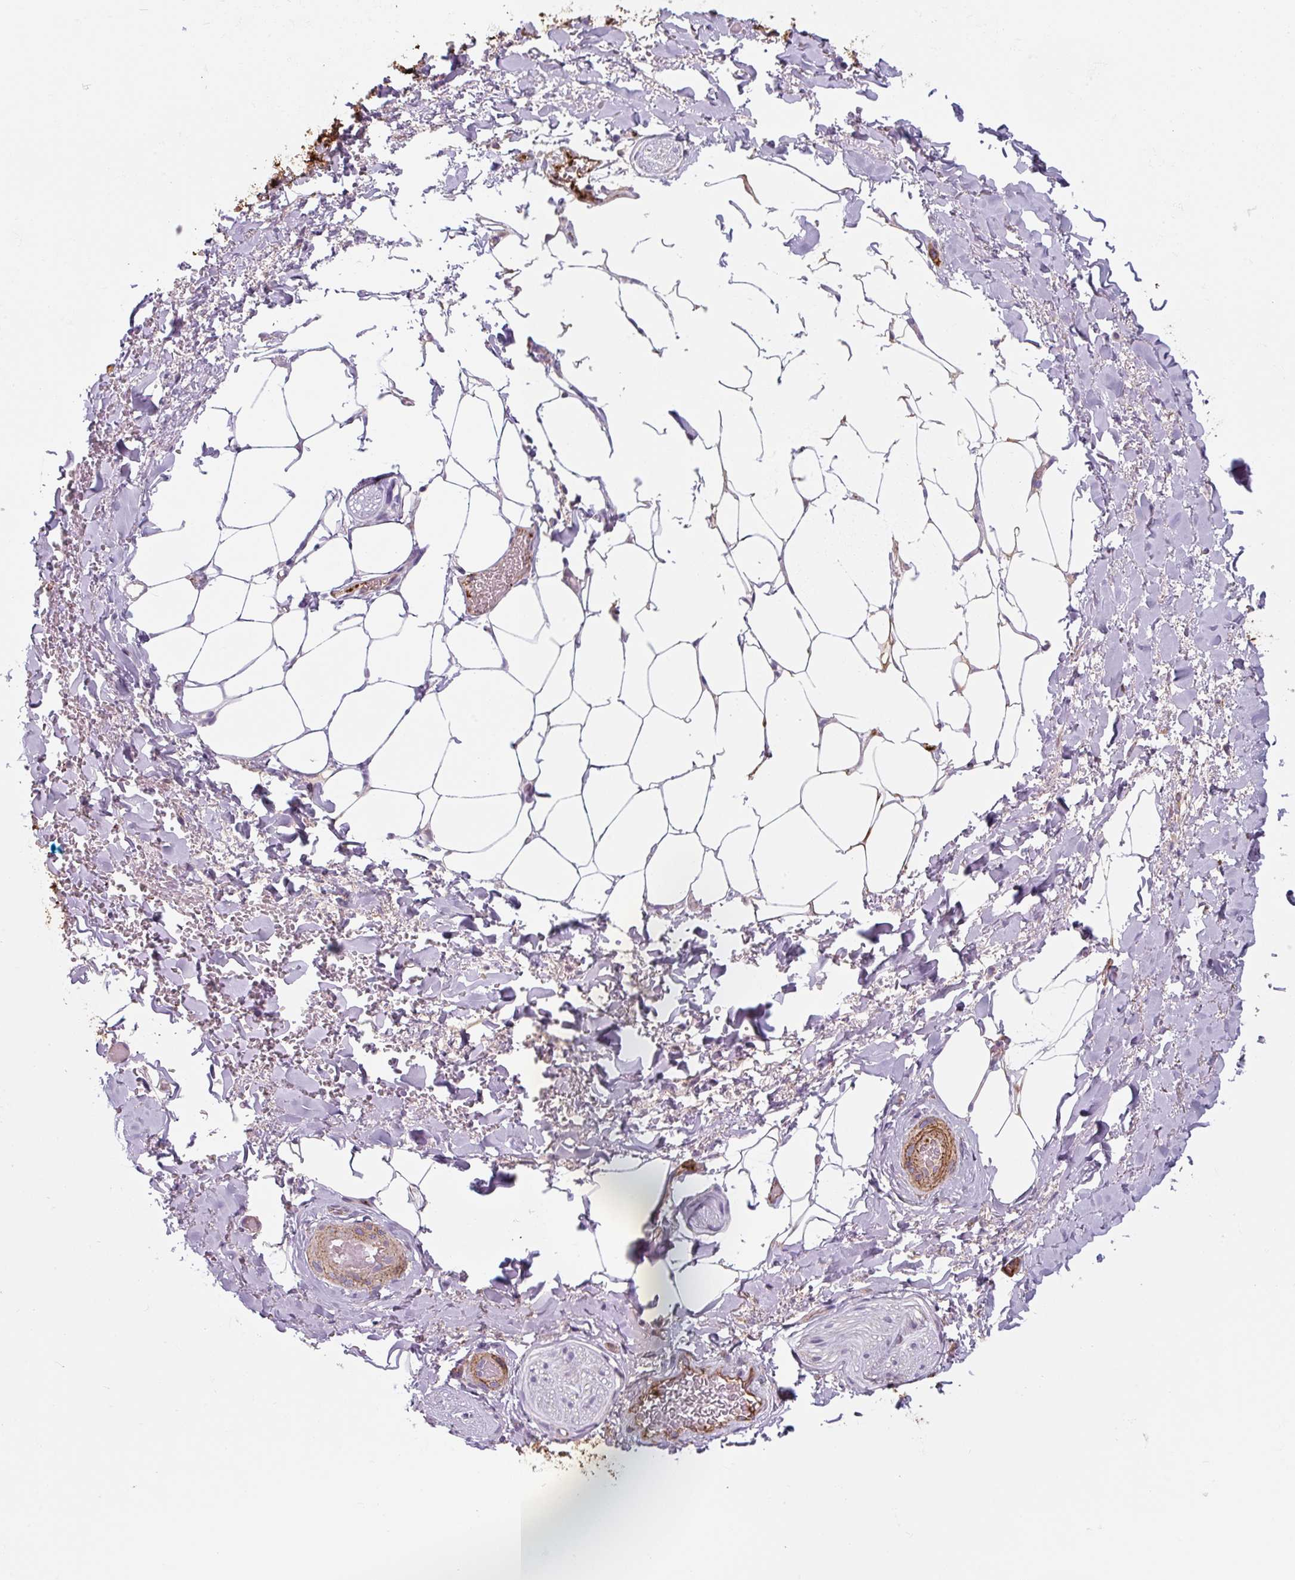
{"staining": {"intensity": "negative", "quantity": "none", "location": "none"}, "tissue": "adipose tissue", "cell_type": "Adipocytes", "image_type": "normal", "snomed": [{"axis": "morphology", "description": "Normal tissue, NOS"}, {"axis": "topography", "description": "Vagina"}, {"axis": "topography", "description": "Peripheral nerve tissue"}], "caption": "Immunohistochemistry (IHC) photomicrograph of unremarkable human adipose tissue stained for a protein (brown), which shows no staining in adipocytes. (Brightfield microscopy of DAB (3,3'-diaminobenzidine) immunohistochemistry at high magnification).", "gene": "DHFR2", "patient": {"sex": "female", "age": 71}}